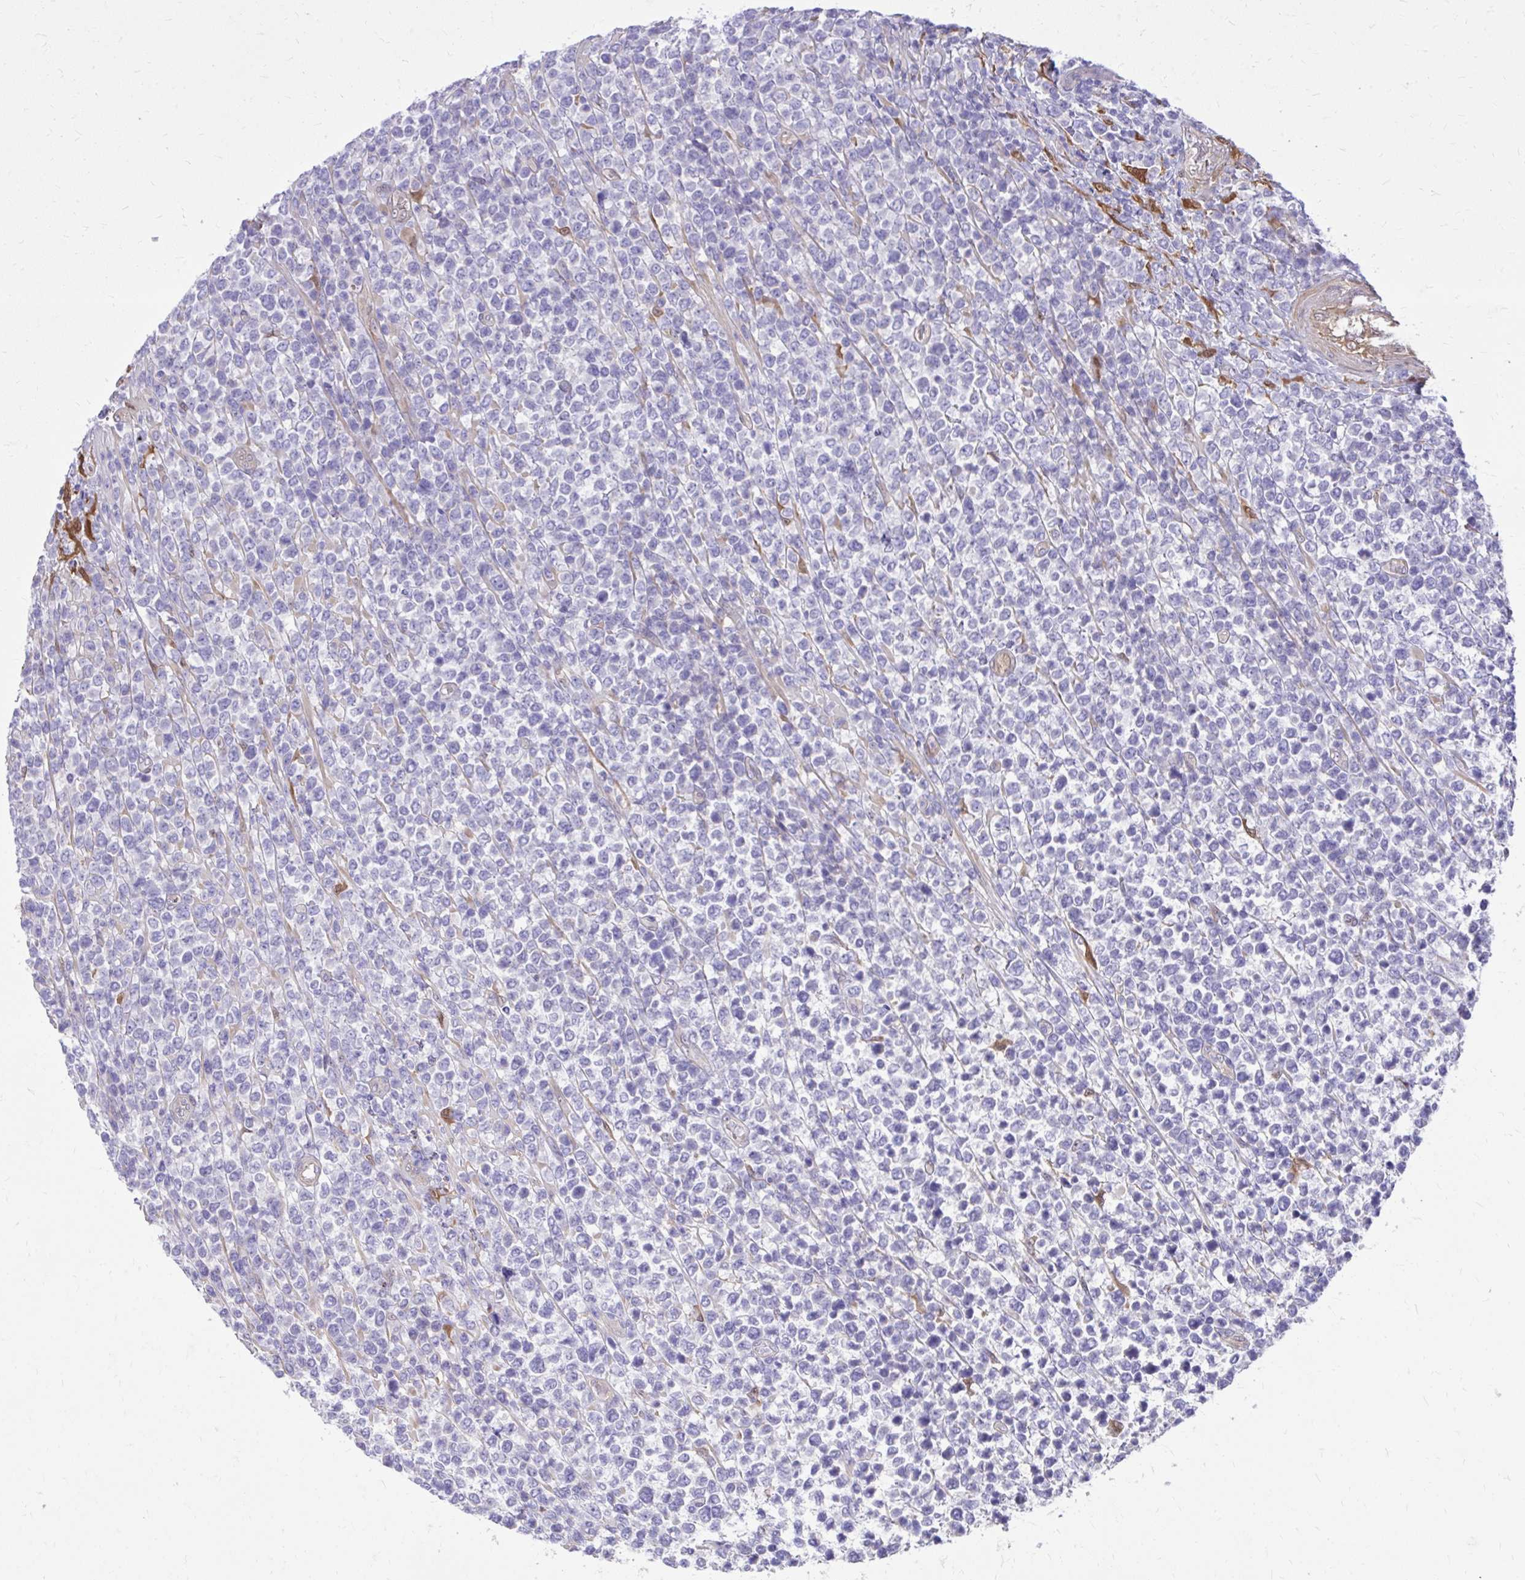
{"staining": {"intensity": "negative", "quantity": "none", "location": "none"}, "tissue": "lymphoma", "cell_type": "Tumor cells", "image_type": "cancer", "snomed": [{"axis": "morphology", "description": "Malignant lymphoma, non-Hodgkin's type, High grade"}, {"axis": "topography", "description": "Soft tissue"}], "caption": "The histopathology image reveals no significant staining in tumor cells of malignant lymphoma, non-Hodgkin's type (high-grade).", "gene": "NNMT", "patient": {"sex": "female", "age": 56}}